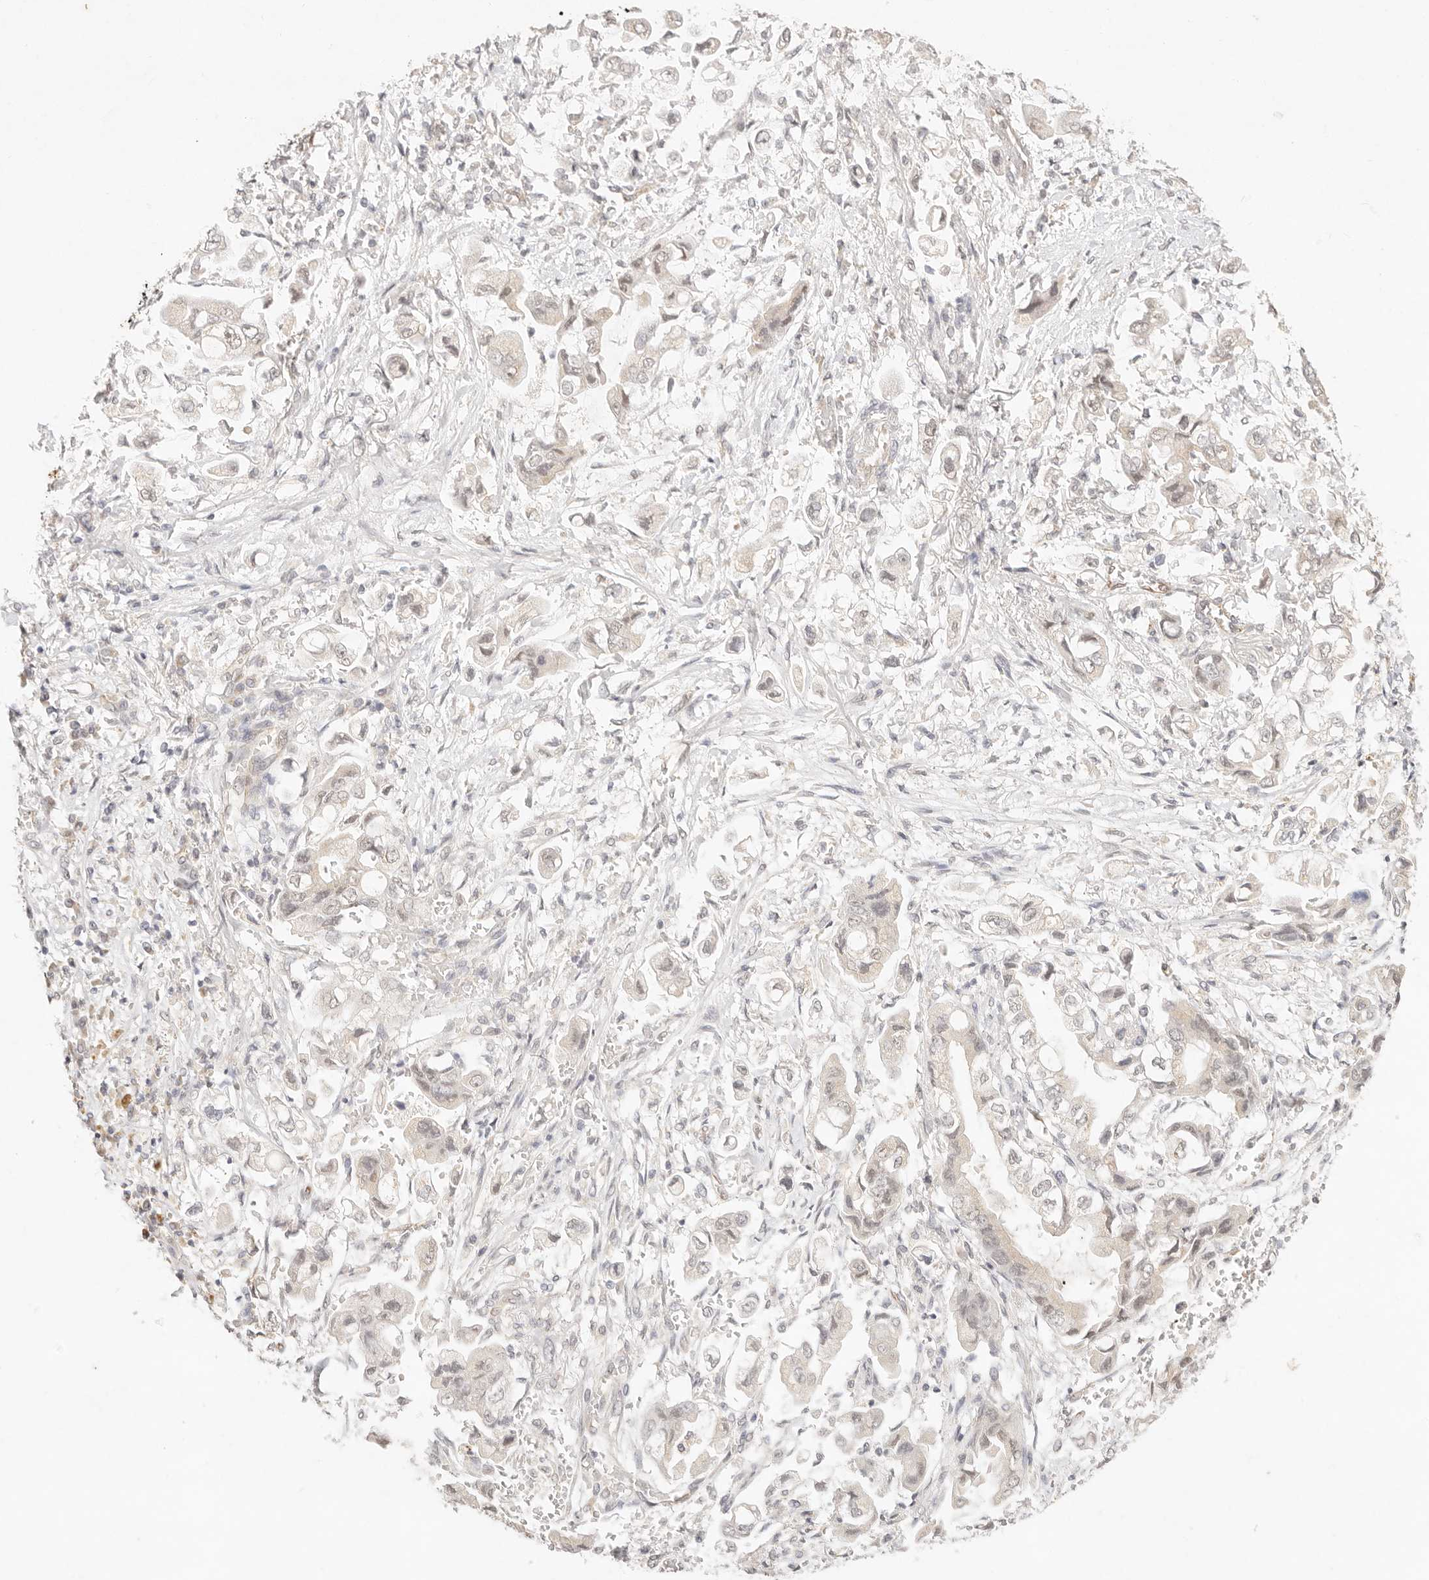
{"staining": {"intensity": "negative", "quantity": "none", "location": "none"}, "tissue": "stomach cancer", "cell_type": "Tumor cells", "image_type": "cancer", "snomed": [{"axis": "morphology", "description": "Adenocarcinoma, NOS"}, {"axis": "topography", "description": "Stomach"}], "caption": "Tumor cells are negative for brown protein staining in stomach adenocarcinoma.", "gene": "GPR156", "patient": {"sex": "male", "age": 62}}